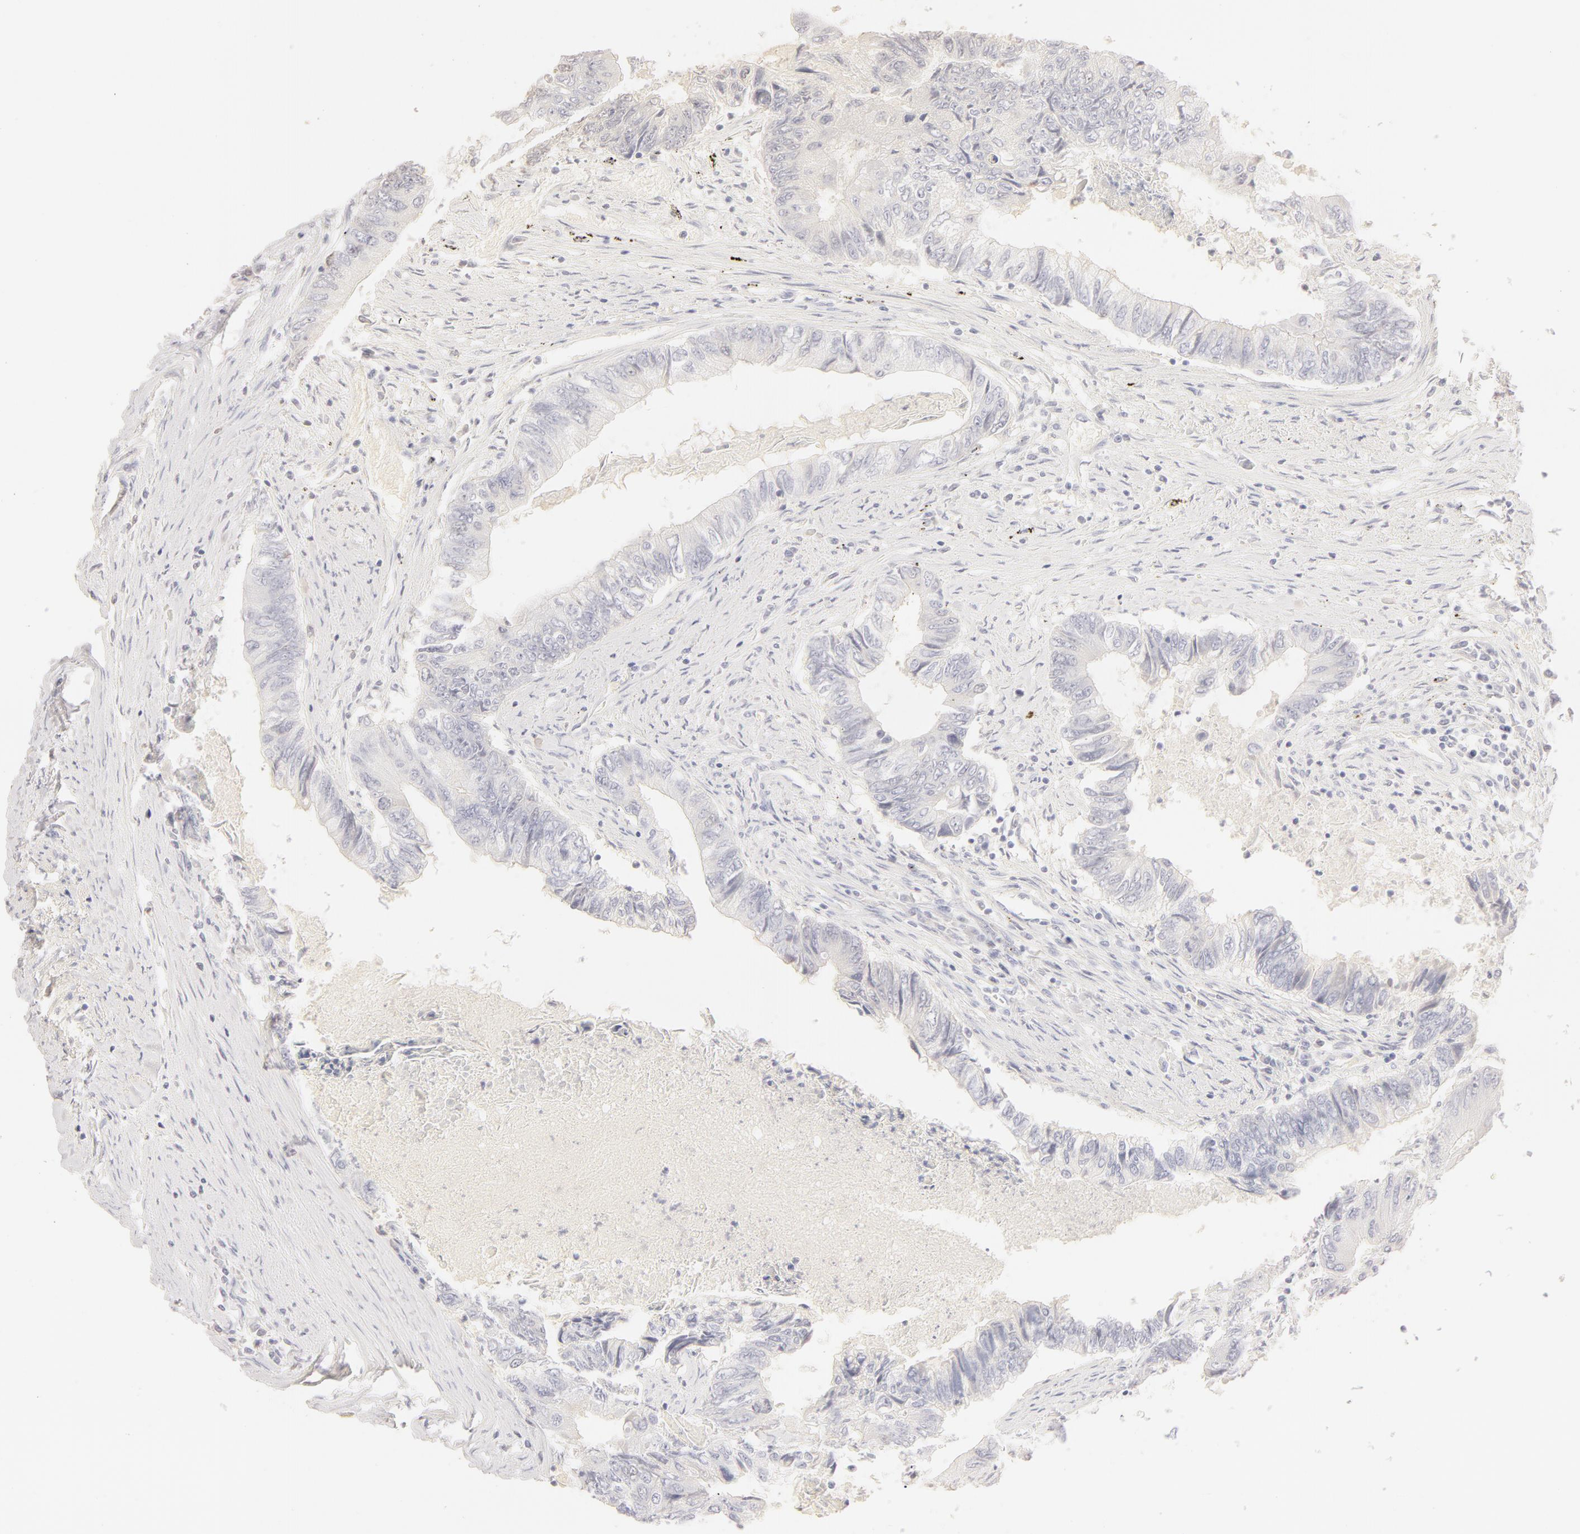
{"staining": {"intensity": "negative", "quantity": "none", "location": "none"}, "tissue": "colorectal cancer", "cell_type": "Tumor cells", "image_type": "cancer", "snomed": [{"axis": "morphology", "description": "Adenocarcinoma, NOS"}, {"axis": "topography", "description": "Rectum"}], "caption": "Human colorectal cancer (adenocarcinoma) stained for a protein using IHC shows no staining in tumor cells.", "gene": "LGALS7B", "patient": {"sex": "female", "age": 82}}